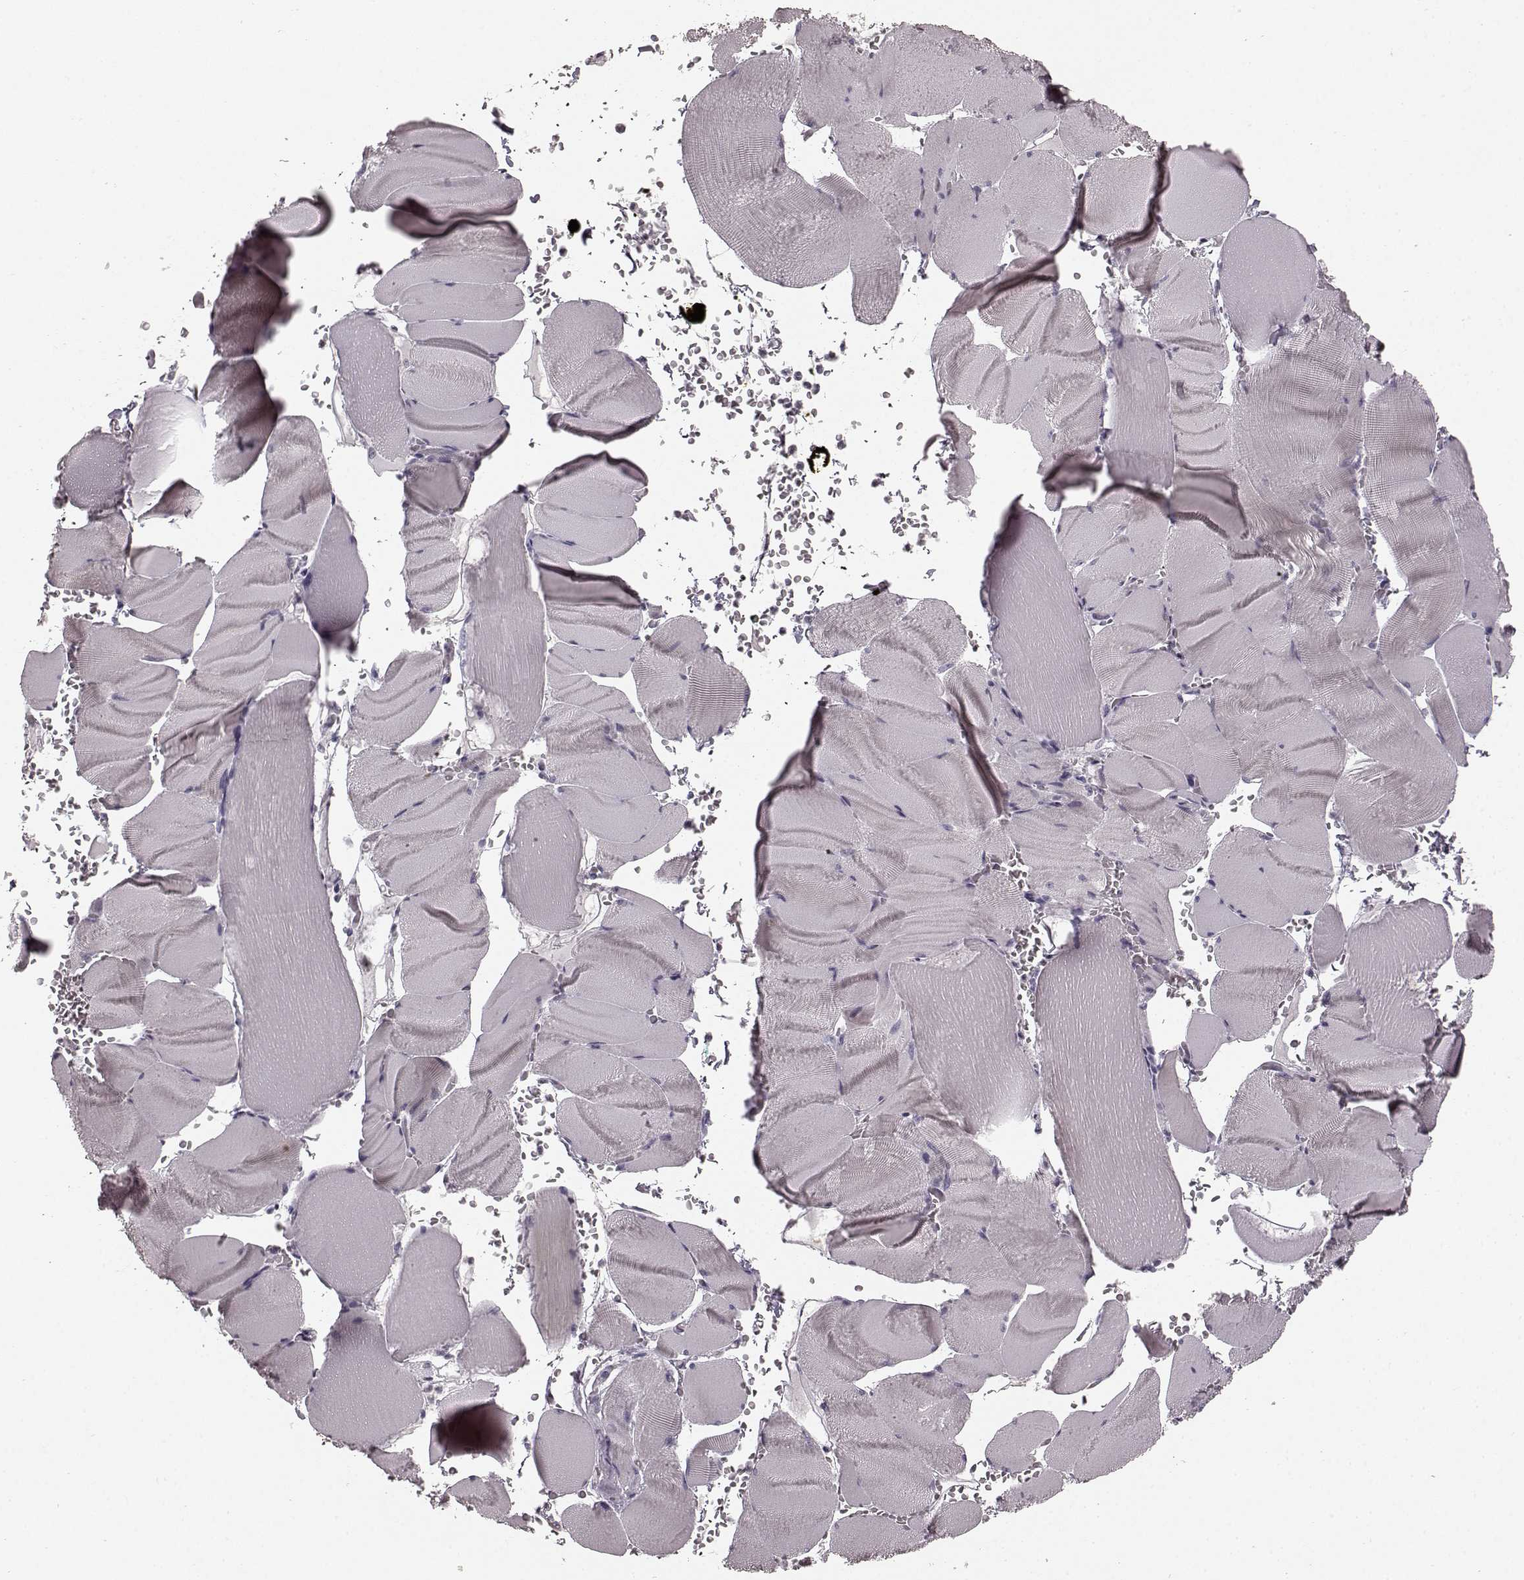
{"staining": {"intensity": "negative", "quantity": "none", "location": "none"}, "tissue": "skeletal muscle", "cell_type": "Myocytes", "image_type": "normal", "snomed": [{"axis": "morphology", "description": "Normal tissue, NOS"}, {"axis": "topography", "description": "Skeletal muscle"}], "caption": "A micrograph of skeletal muscle stained for a protein exhibits no brown staining in myocytes. (DAB (3,3'-diaminobenzidine) immunohistochemistry visualized using brightfield microscopy, high magnification).", "gene": "RIT2", "patient": {"sex": "male", "age": 56}}